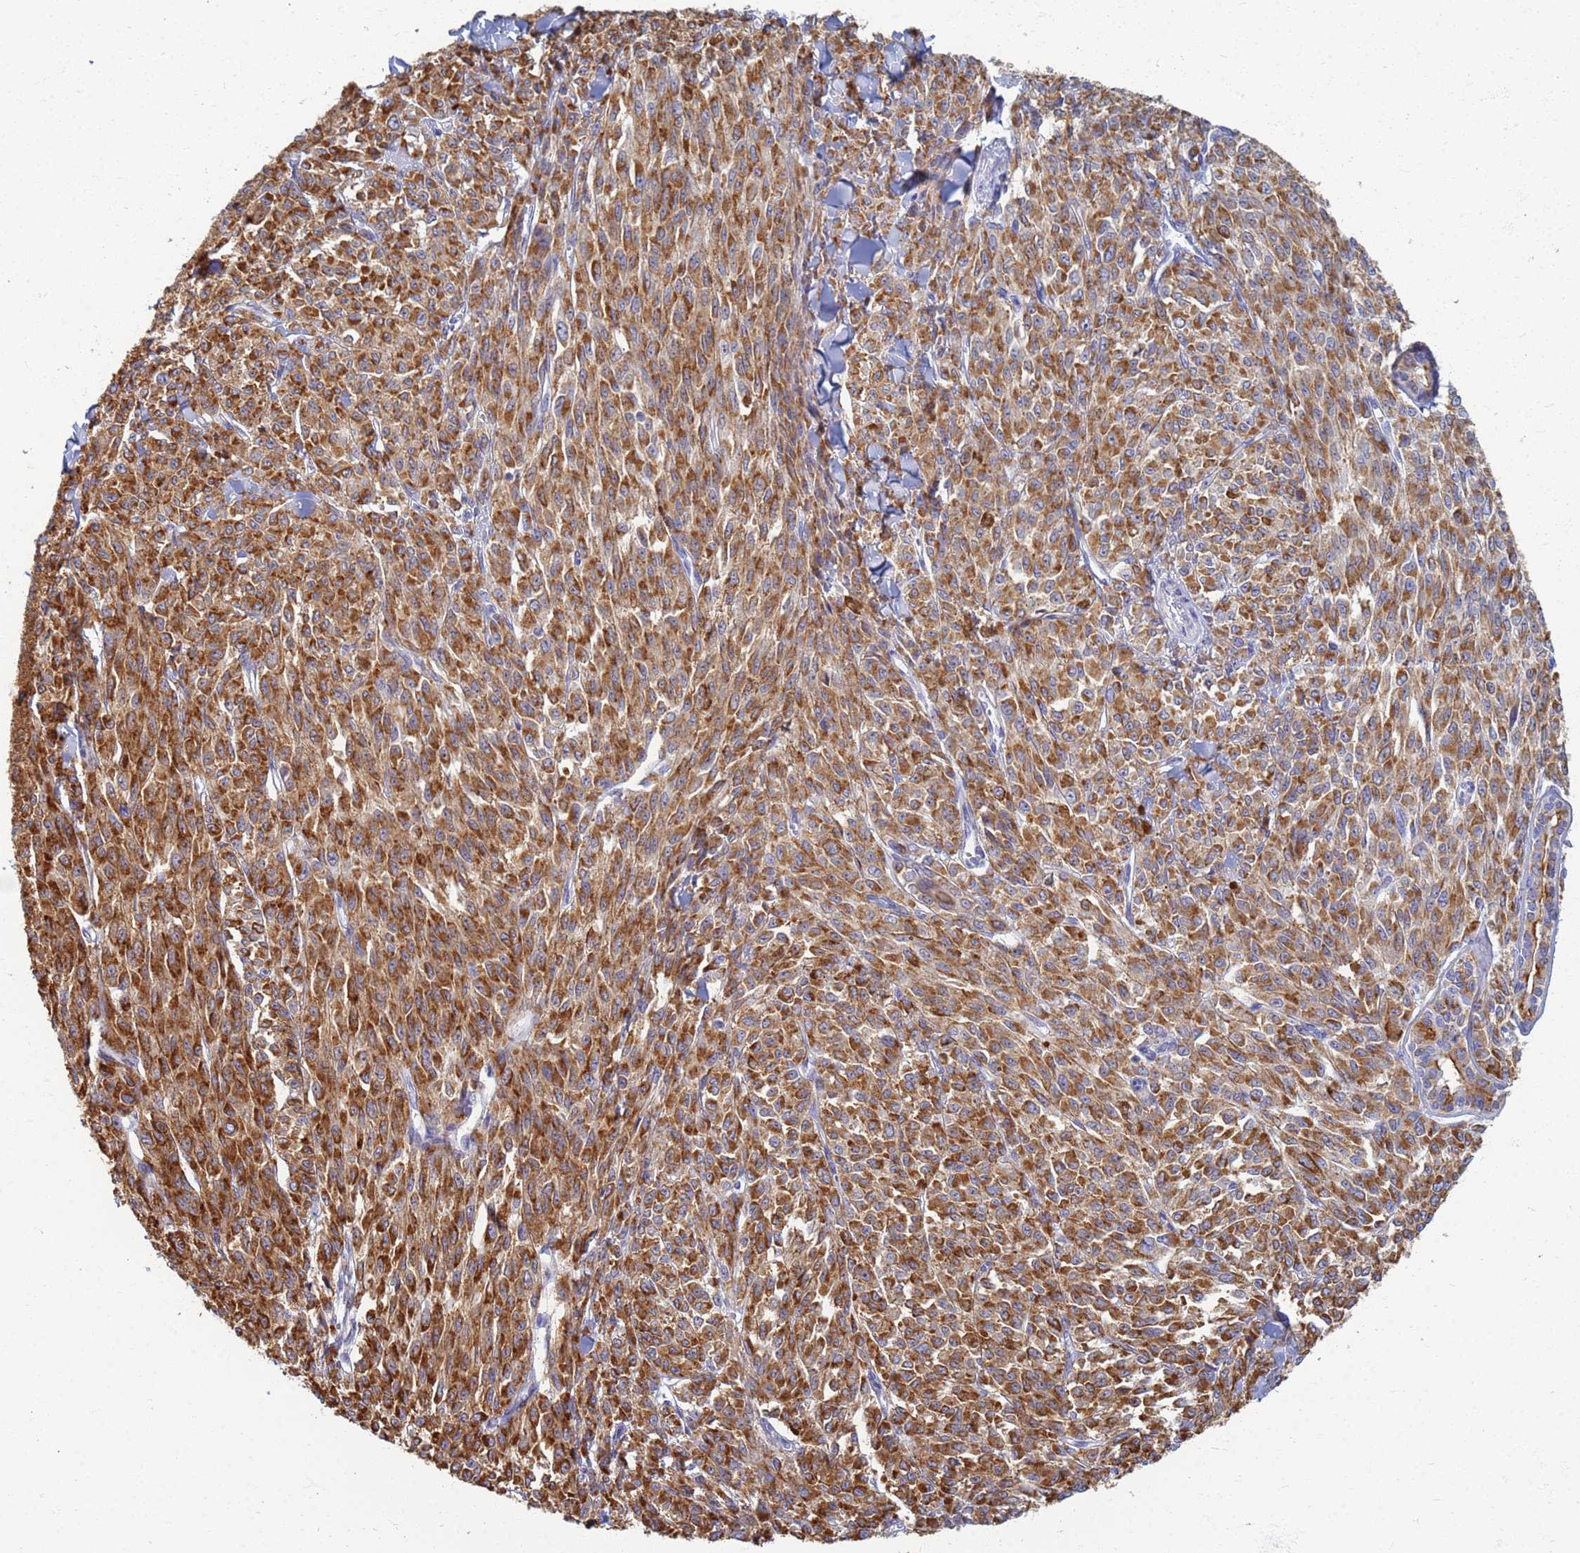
{"staining": {"intensity": "strong", "quantity": ">75%", "location": "cytoplasmic/membranous"}, "tissue": "melanoma", "cell_type": "Tumor cells", "image_type": "cancer", "snomed": [{"axis": "morphology", "description": "Malignant melanoma, NOS"}, {"axis": "topography", "description": "Skin"}], "caption": "Tumor cells exhibit strong cytoplasmic/membranous staining in about >75% of cells in melanoma. Using DAB (brown) and hematoxylin (blue) stains, captured at high magnification using brightfield microscopy.", "gene": "ATP6V1E1", "patient": {"sex": "female", "age": 52}}